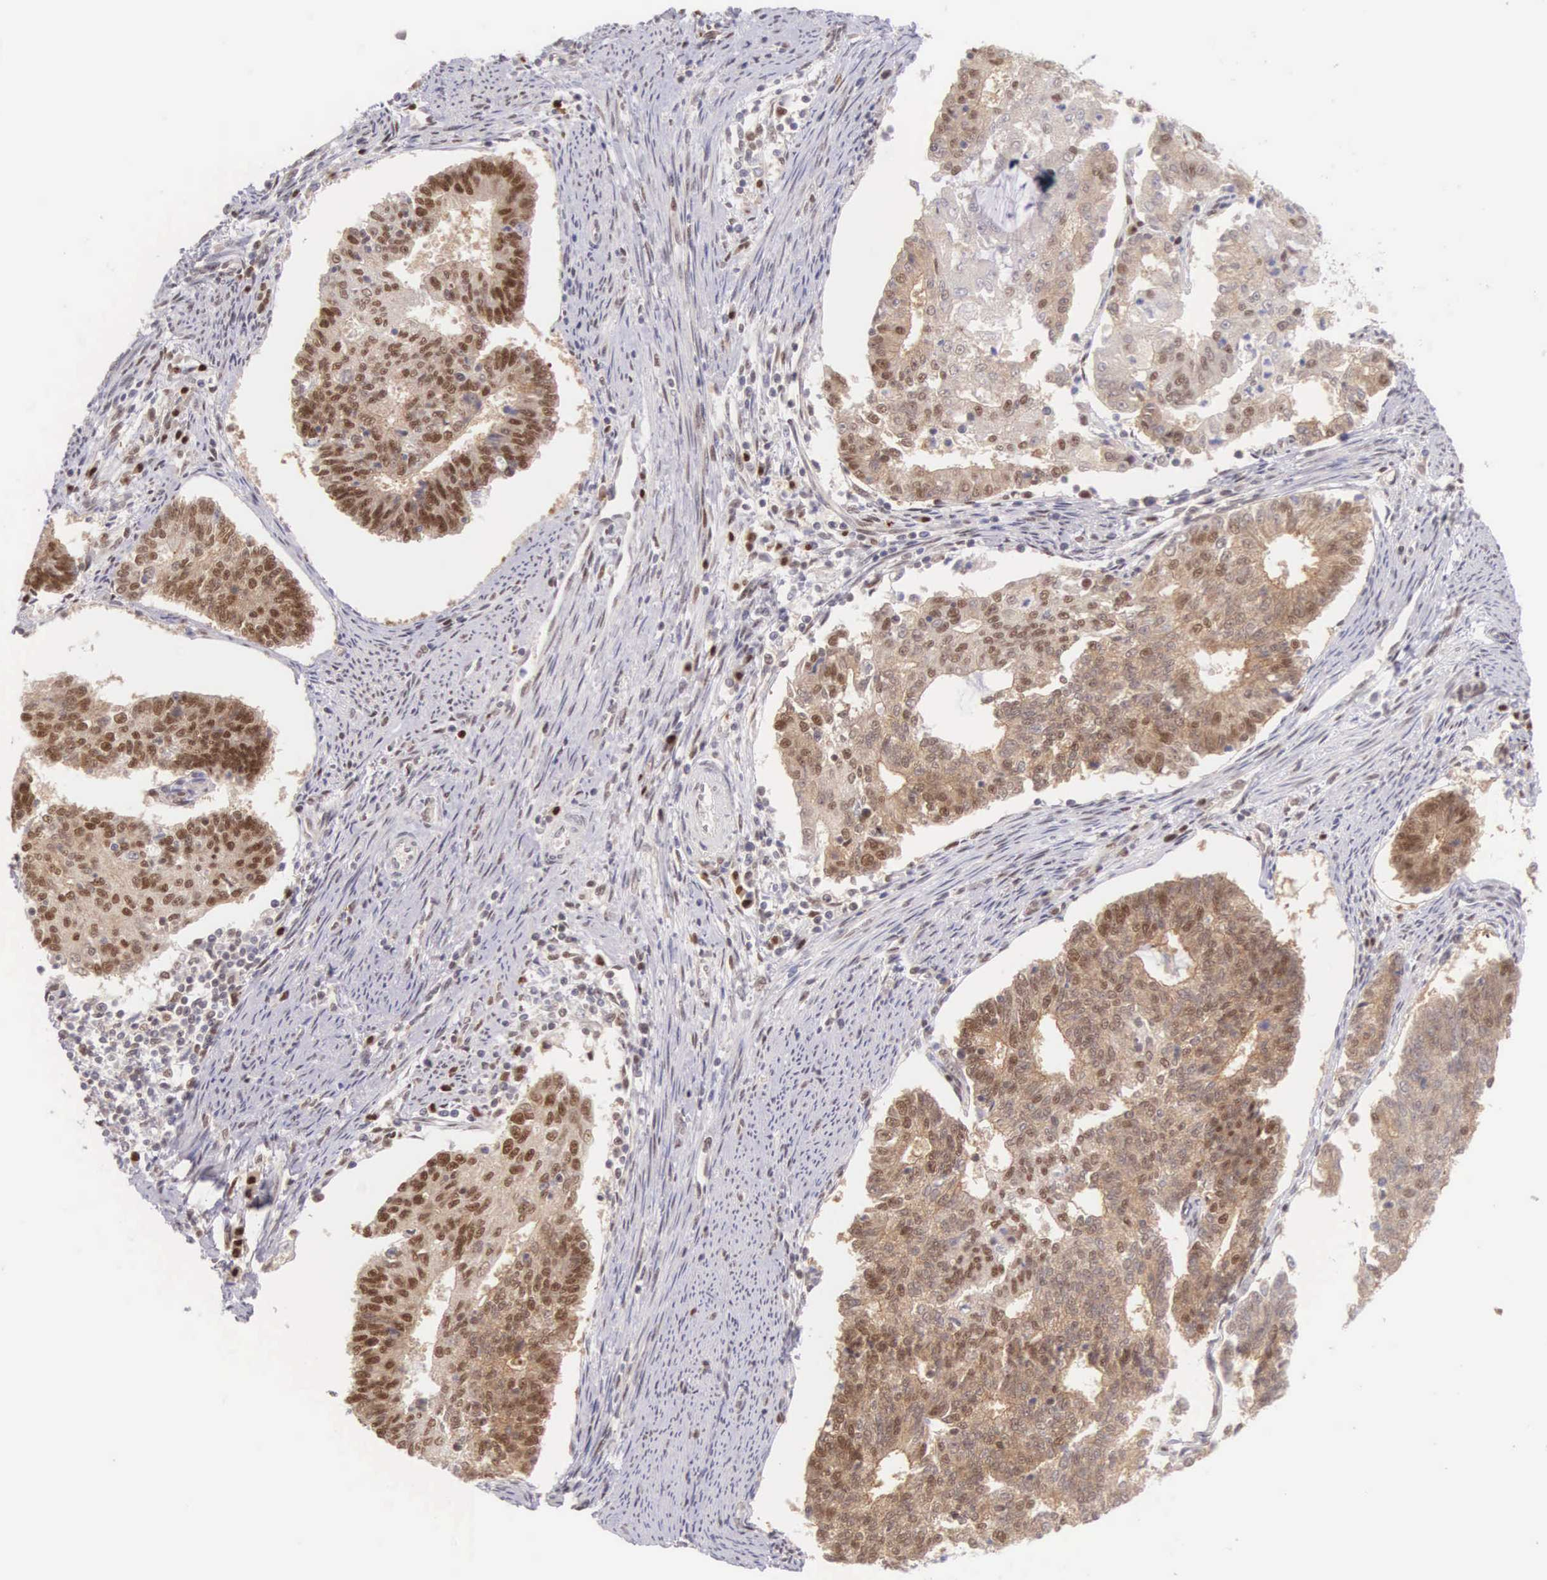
{"staining": {"intensity": "strong", "quantity": ">75%", "location": "cytoplasmic/membranous,nuclear"}, "tissue": "endometrial cancer", "cell_type": "Tumor cells", "image_type": "cancer", "snomed": [{"axis": "morphology", "description": "Adenocarcinoma, NOS"}, {"axis": "topography", "description": "Endometrium"}], "caption": "A high-resolution photomicrograph shows immunohistochemistry staining of endometrial cancer, which shows strong cytoplasmic/membranous and nuclear staining in approximately >75% of tumor cells.", "gene": "CCDC117", "patient": {"sex": "female", "age": 56}}